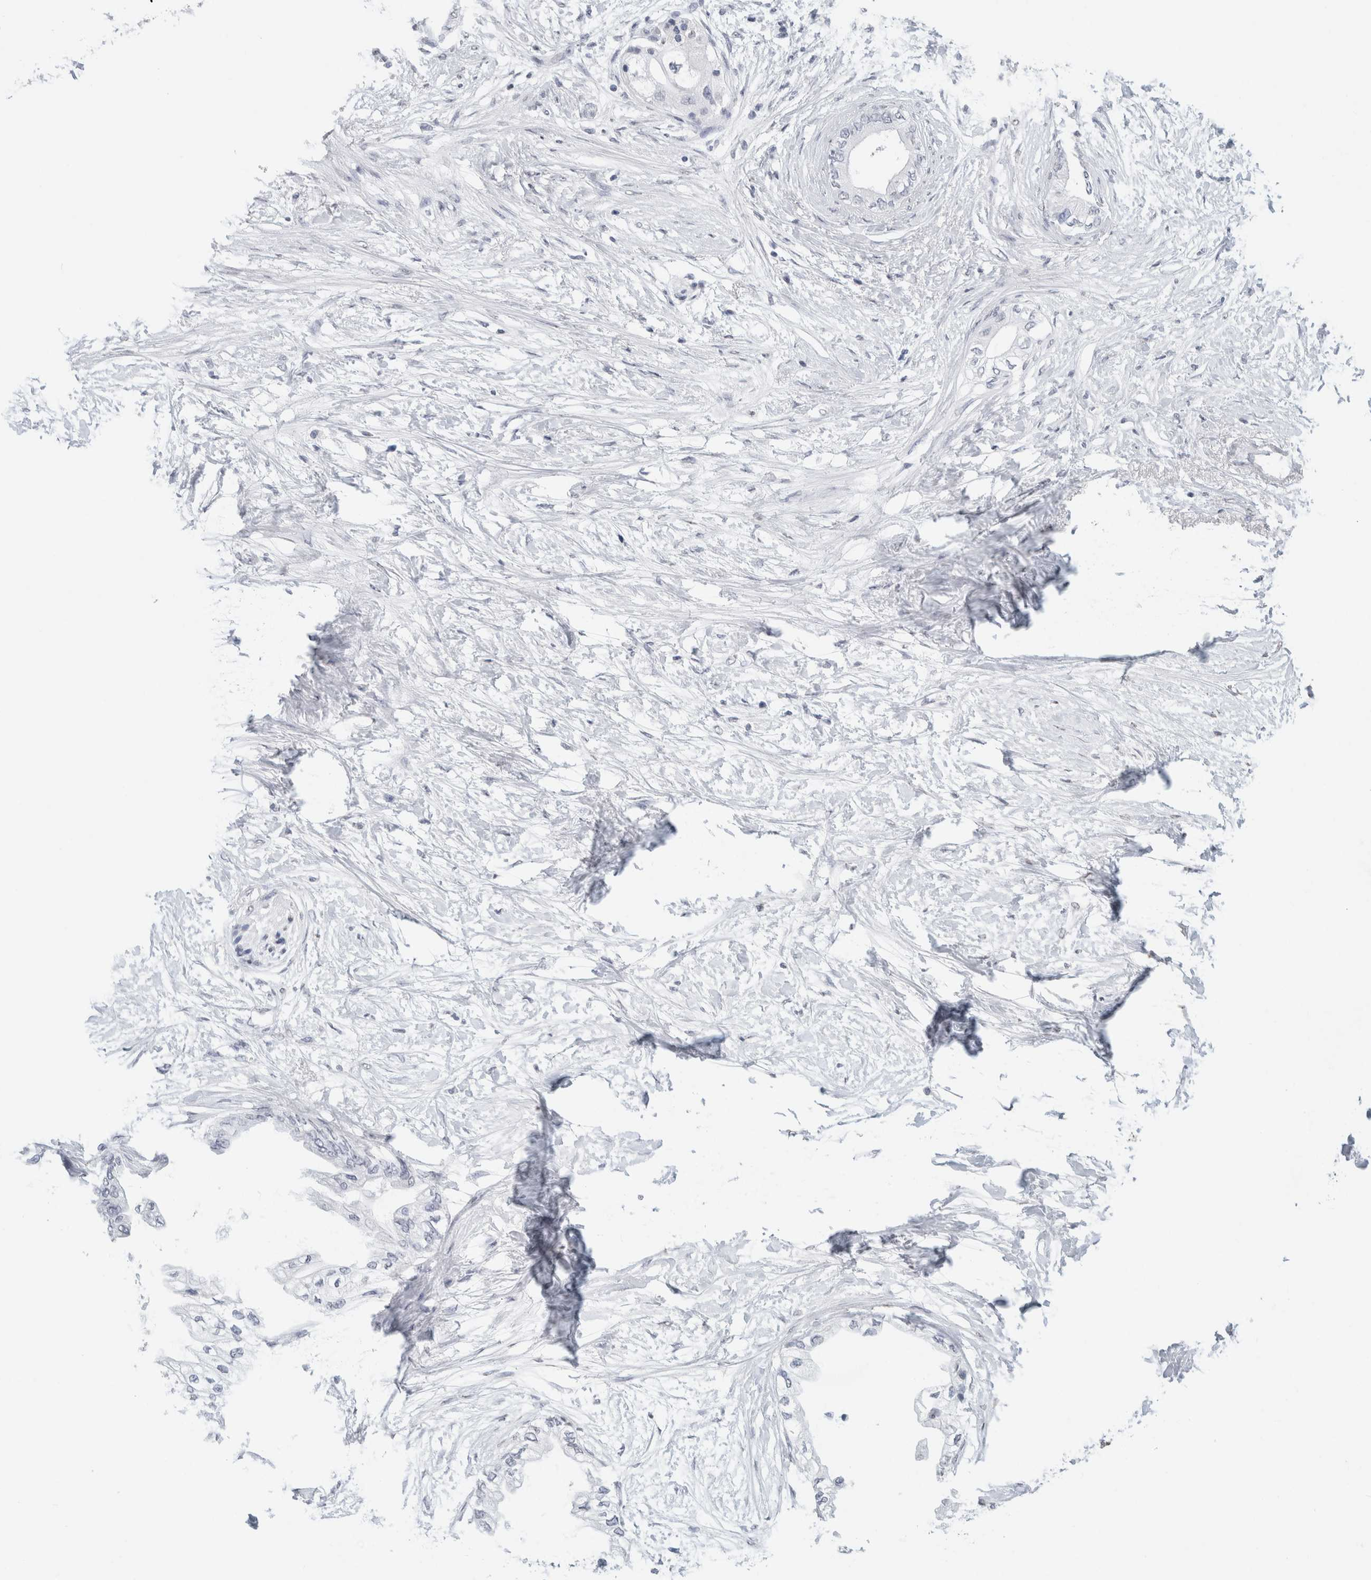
{"staining": {"intensity": "negative", "quantity": "none", "location": "none"}, "tissue": "pancreatic cancer", "cell_type": "Tumor cells", "image_type": "cancer", "snomed": [{"axis": "morphology", "description": "Normal tissue, NOS"}, {"axis": "morphology", "description": "Adenocarcinoma, NOS"}, {"axis": "topography", "description": "Pancreas"}, {"axis": "topography", "description": "Duodenum"}], "caption": "IHC of pancreatic cancer (adenocarcinoma) shows no expression in tumor cells.", "gene": "CNTN1", "patient": {"sex": "female", "age": 60}}